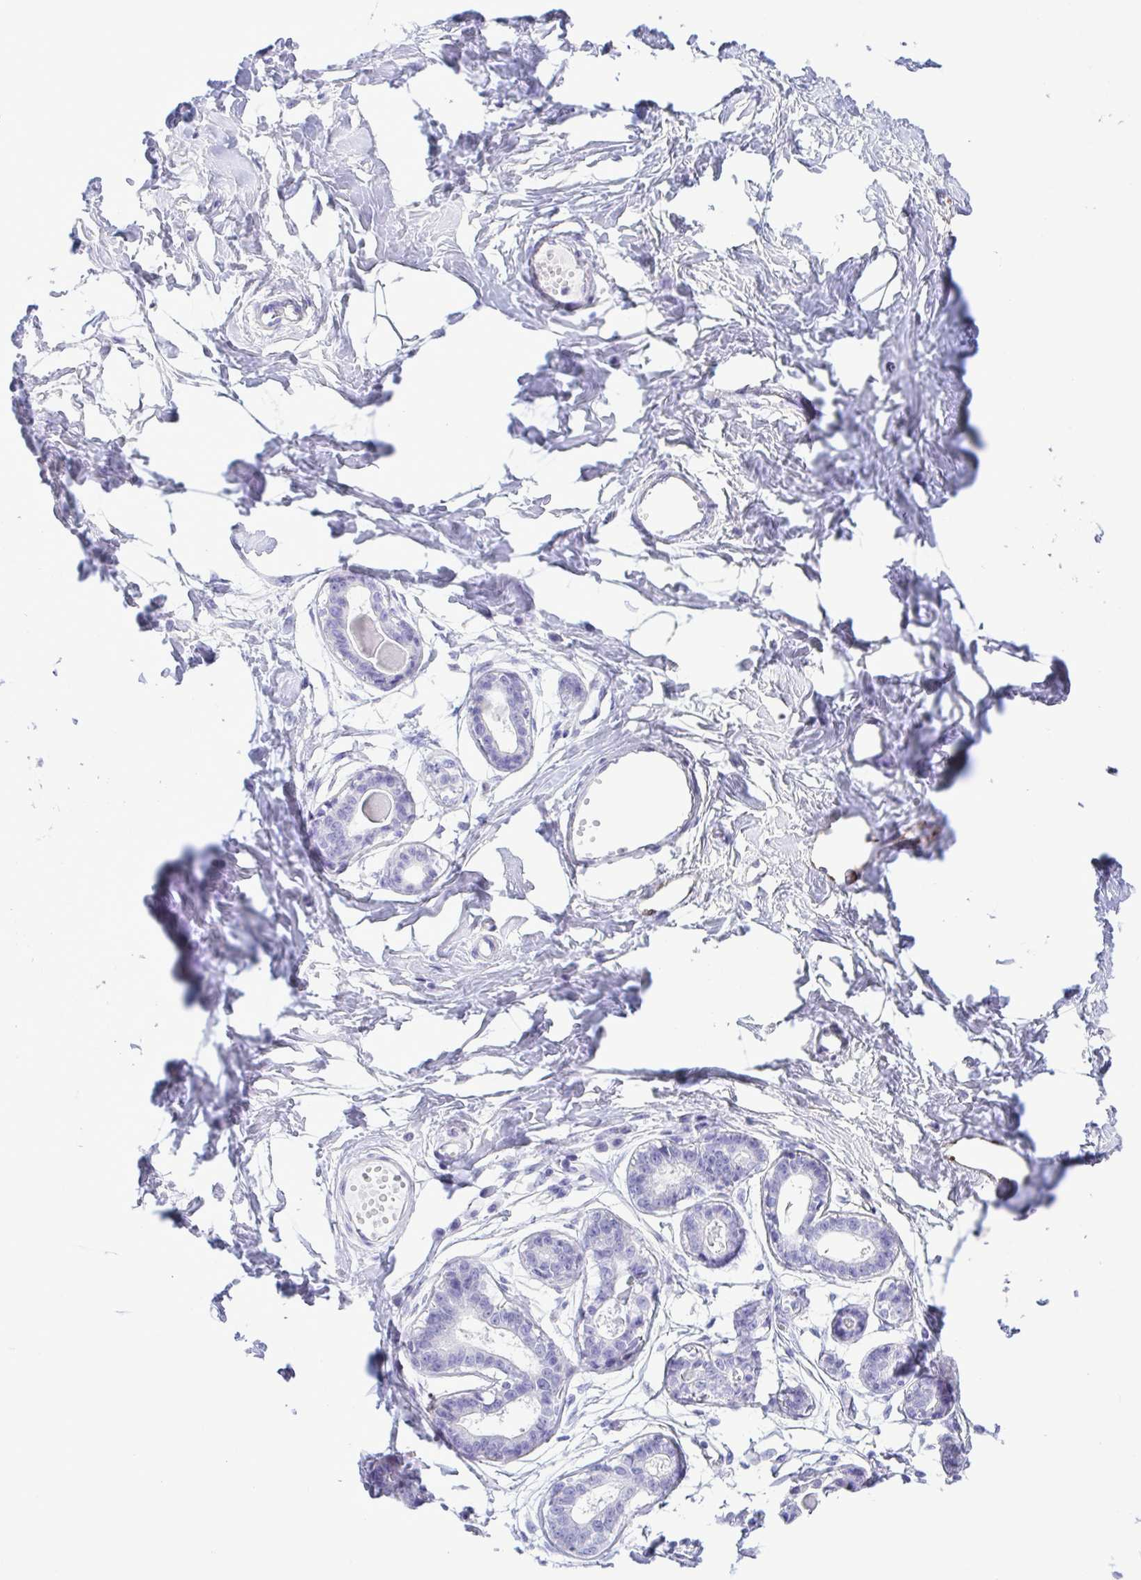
{"staining": {"intensity": "negative", "quantity": "none", "location": "none"}, "tissue": "breast", "cell_type": "Adipocytes", "image_type": "normal", "snomed": [{"axis": "morphology", "description": "Normal tissue, NOS"}, {"axis": "topography", "description": "Breast"}], "caption": "The micrograph demonstrates no significant positivity in adipocytes of breast. (DAB (3,3'-diaminobenzidine) immunohistochemistry (IHC) visualized using brightfield microscopy, high magnification).", "gene": "GPR182", "patient": {"sex": "female", "age": 45}}